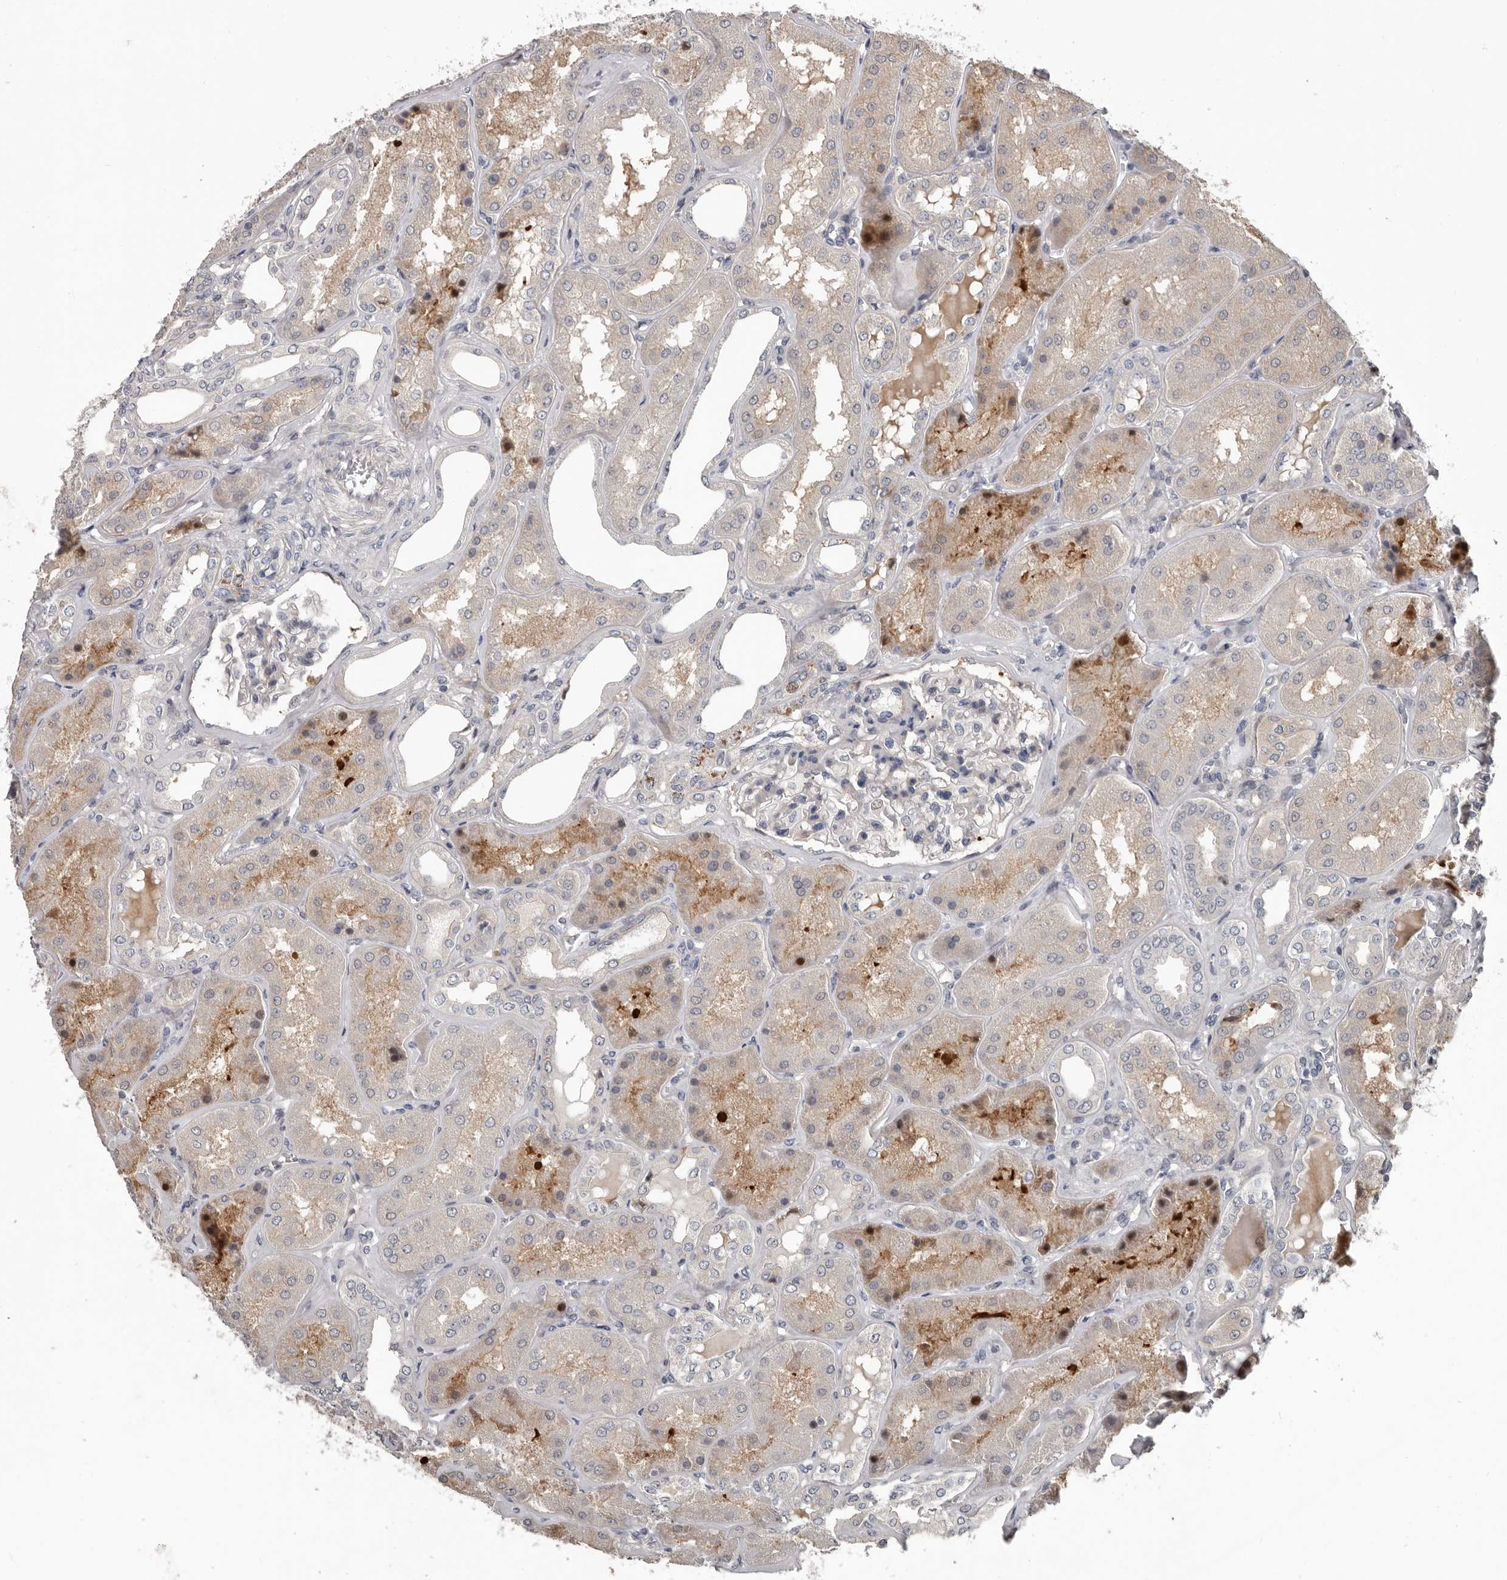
{"staining": {"intensity": "negative", "quantity": "none", "location": "none"}, "tissue": "kidney", "cell_type": "Cells in glomeruli", "image_type": "normal", "snomed": [{"axis": "morphology", "description": "Normal tissue, NOS"}, {"axis": "topography", "description": "Kidney"}], "caption": "A histopathology image of kidney stained for a protein displays no brown staining in cells in glomeruli. (Stains: DAB IHC with hematoxylin counter stain, Microscopy: brightfield microscopy at high magnification).", "gene": "RNF217", "patient": {"sex": "female", "age": 56}}